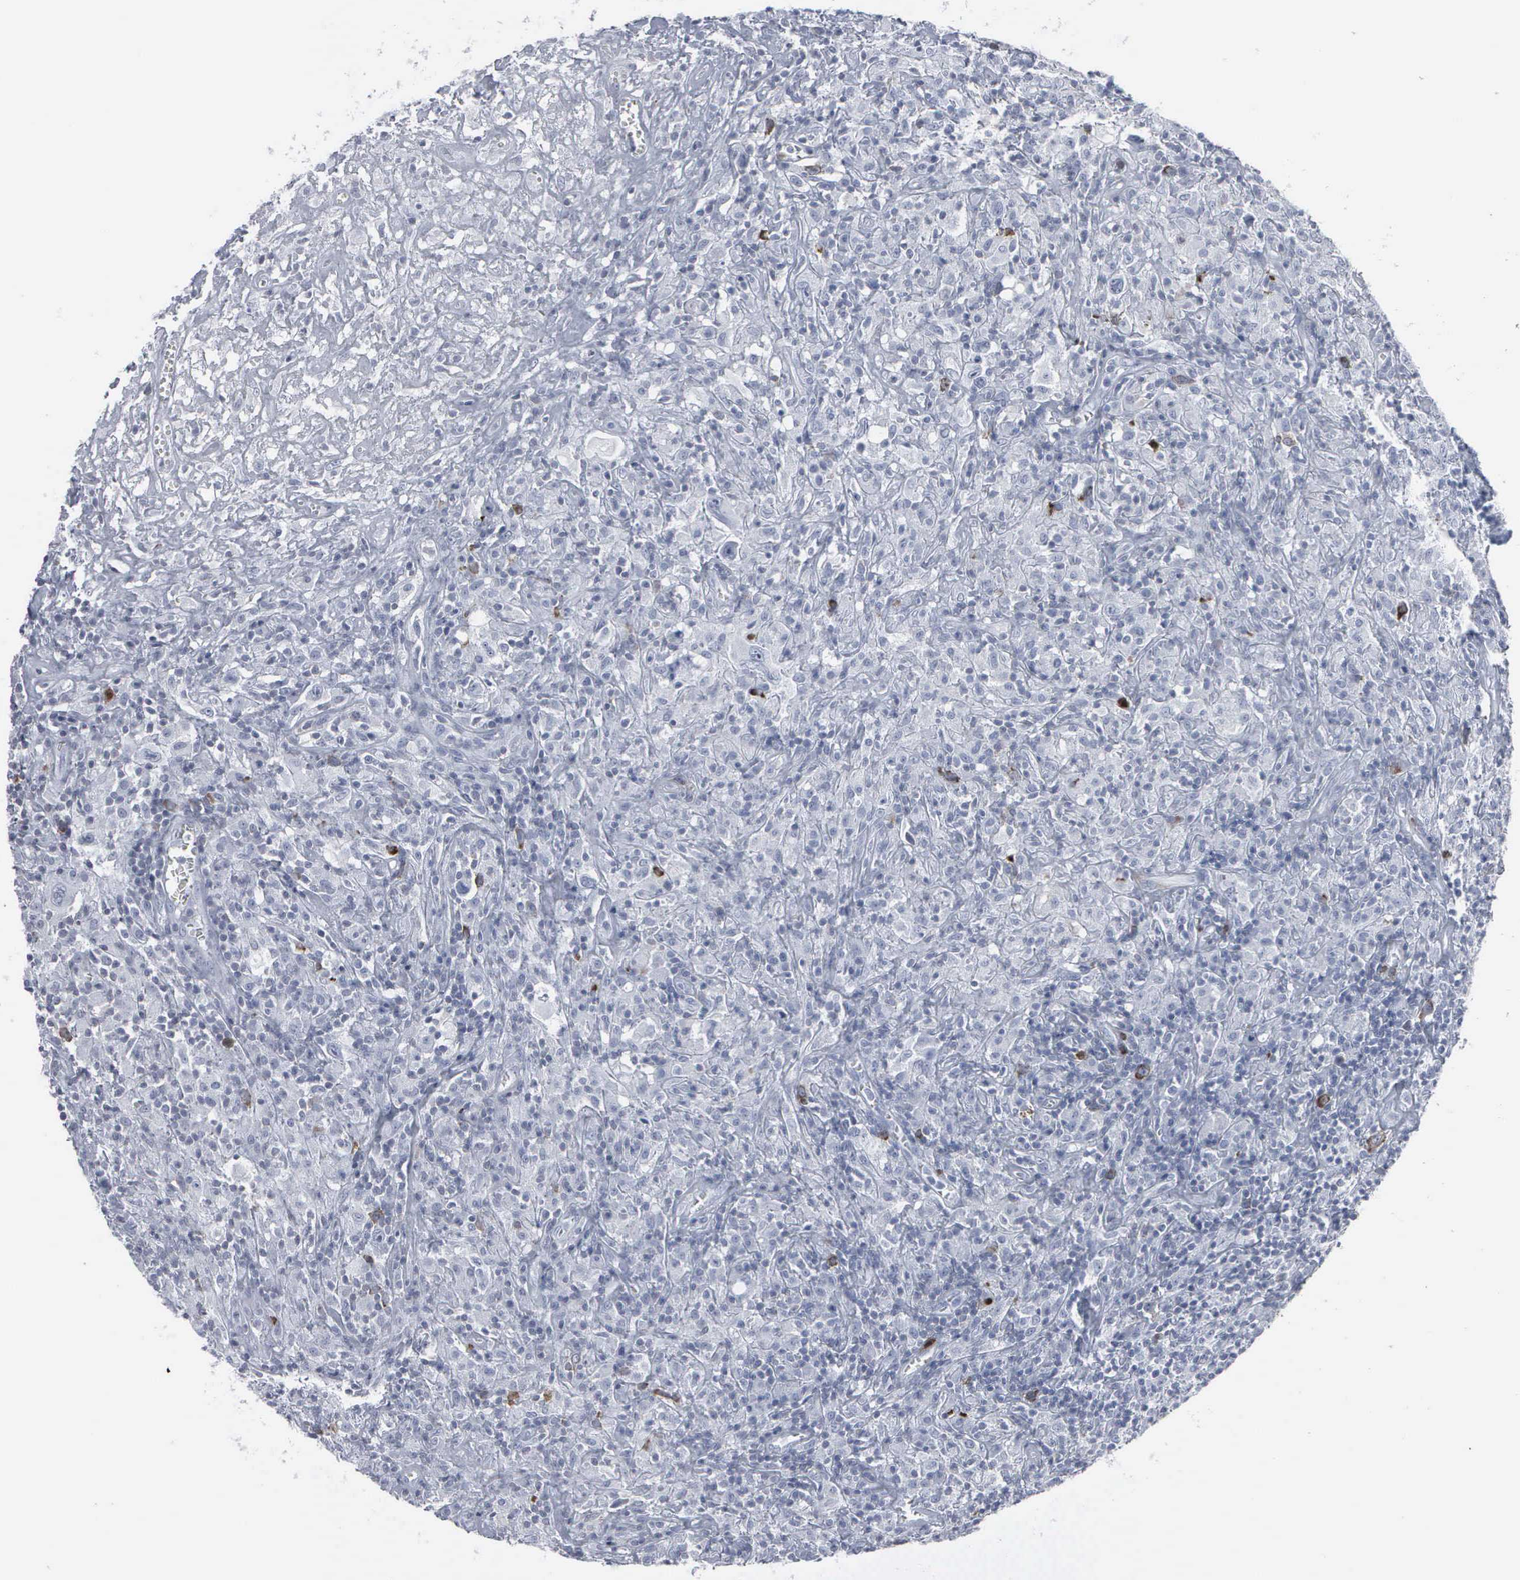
{"staining": {"intensity": "negative", "quantity": "none", "location": "none"}, "tissue": "lymphoma", "cell_type": "Tumor cells", "image_type": "cancer", "snomed": [{"axis": "morphology", "description": "Hodgkin's disease, NOS"}, {"axis": "topography", "description": "Lymph node"}], "caption": "There is no significant expression in tumor cells of lymphoma.", "gene": "CCNB1", "patient": {"sex": "male", "age": 46}}